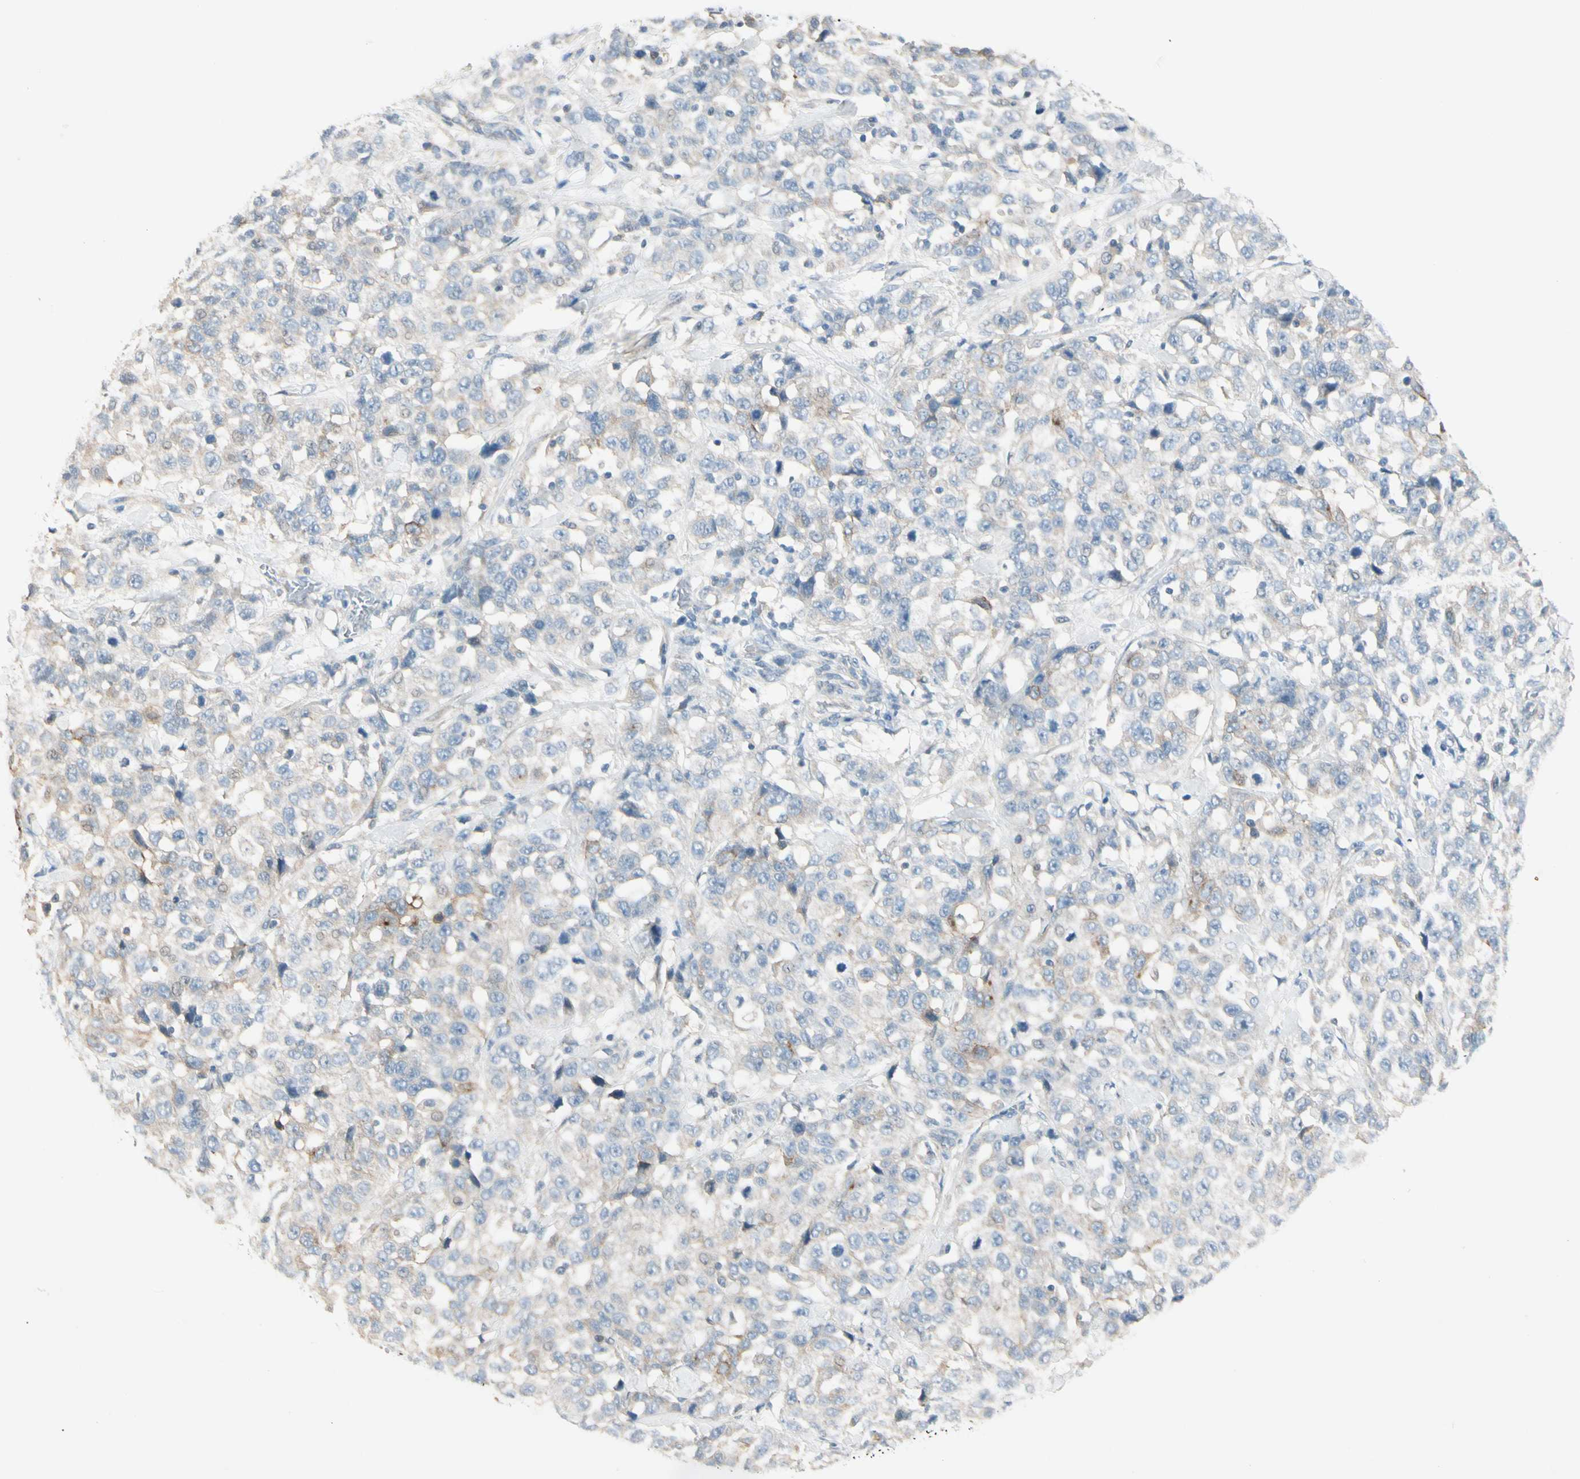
{"staining": {"intensity": "weak", "quantity": "<25%", "location": "cytoplasmic/membranous"}, "tissue": "stomach cancer", "cell_type": "Tumor cells", "image_type": "cancer", "snomed": [{"axis": "morphology", "description": "Normal tissue, NOS"}, {"axis": "morphology", "description": "Adenocarcinoma, NOS"}, {"axis": "topography", "description": "Stomach"}], "caption": "This is an immunohistochemistry photomicrograph of stomach adenocarcinoma. There is no expression in tumor cells.", "gene": "CYP2E1", "patient": {"sex": "male", "age": 48}}